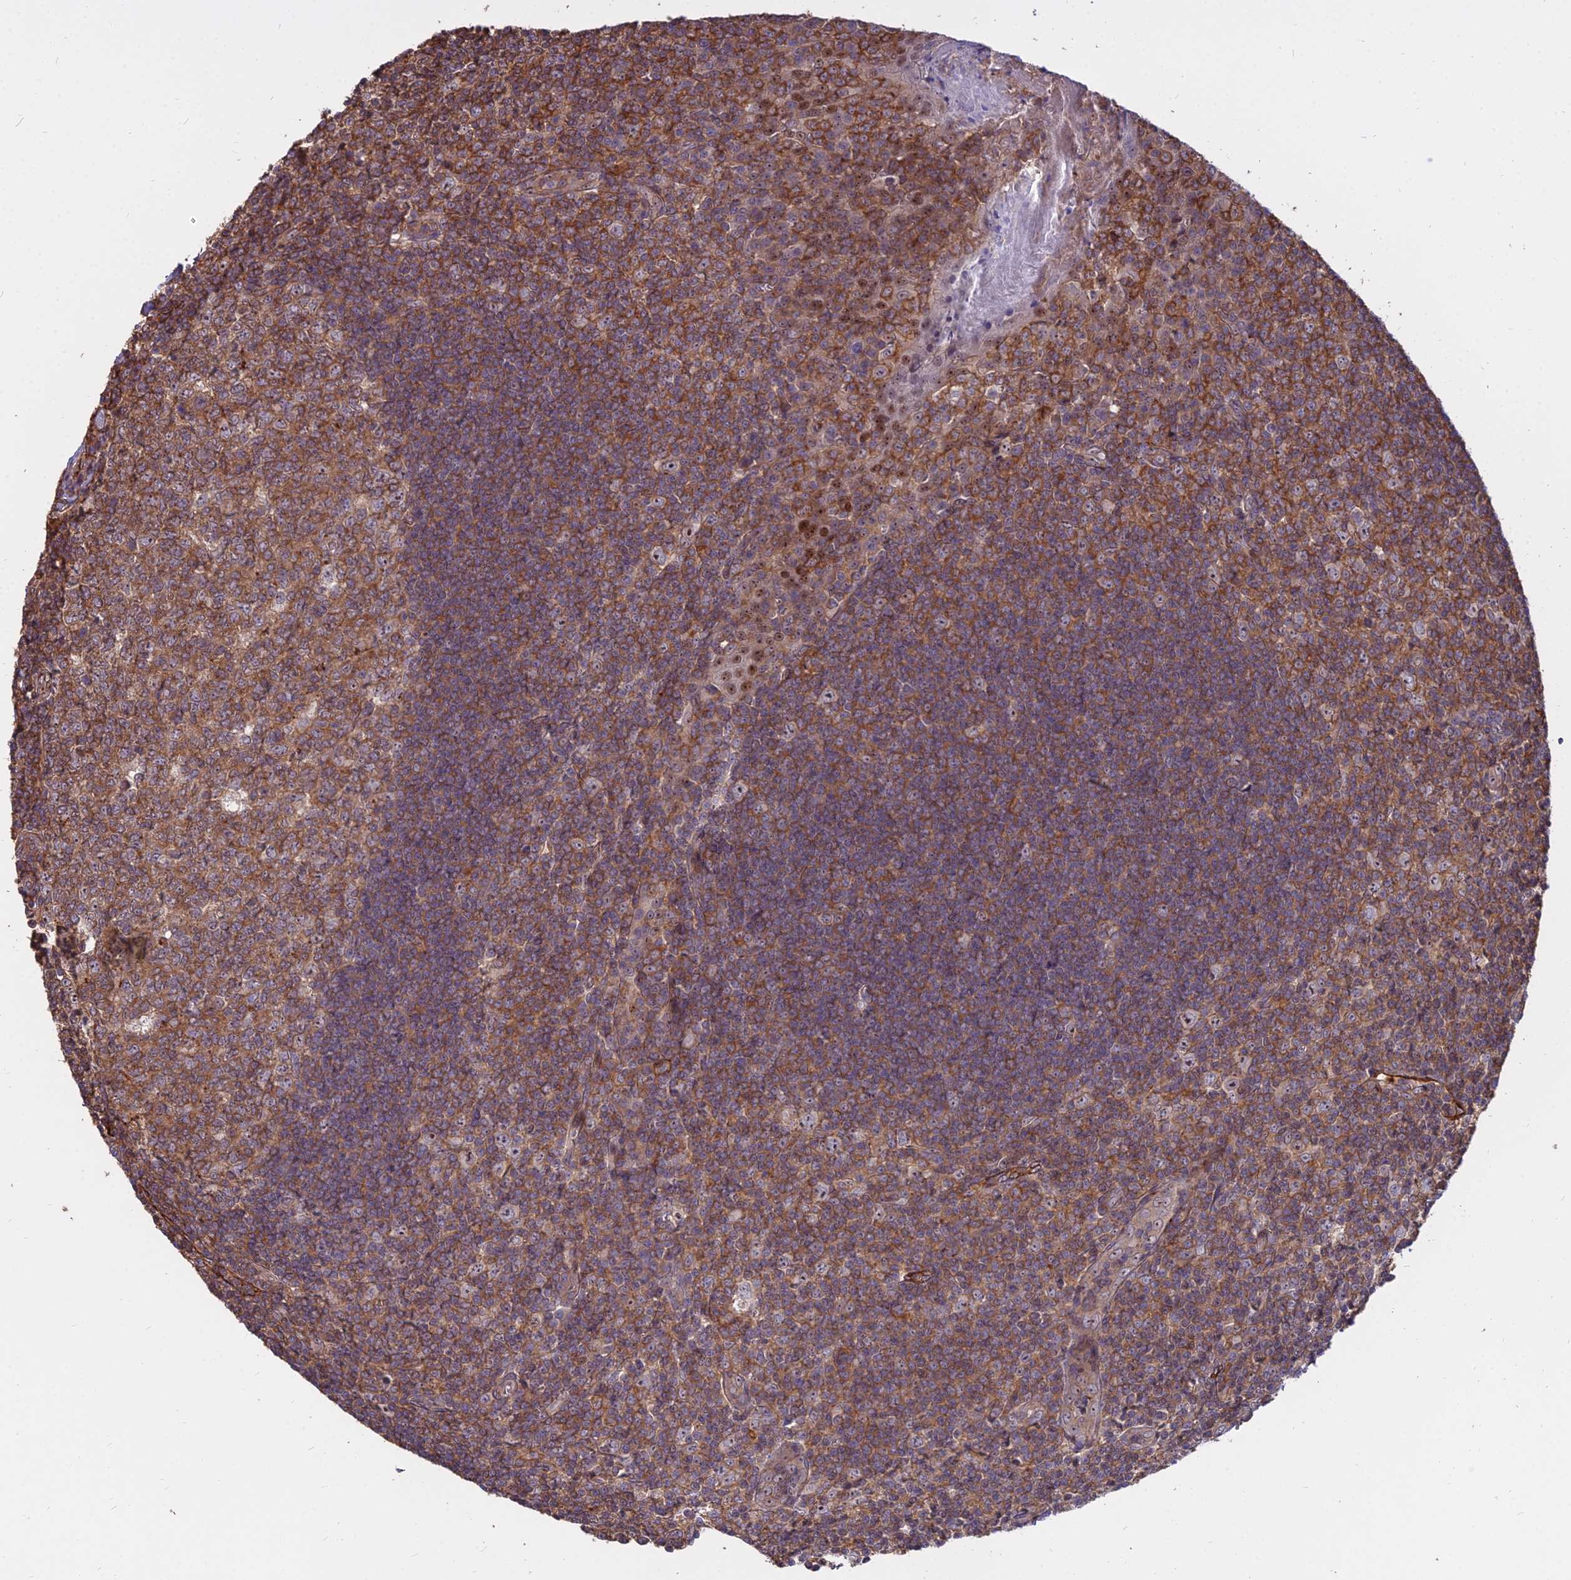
{"staining": {"intensity": "moderate", "quantity": "25%-75%", "location": "cytoplasmic/membranous"}, "tissue": "tonsil", "cell_type": "Germinal center cells", "image_type": "normal", "snomed": [{"axis": "morphology", "description": "Normal tissue, NOS"}, {"axis": "topography", "description": "Tonsil"}], "caption": "Germinal center cells display moderate cytoplasmic/membranous expression in approximately 25%-75% of cells in unremarkable tonsil. (Stains: DAB (3,3'-diaminobenzidine) in brown, nuclei in blue, Microscopy: brightfield microscopy at high magnification).", "gene": "TCEA3", "patient": {"sex": "male", "age": 27}}